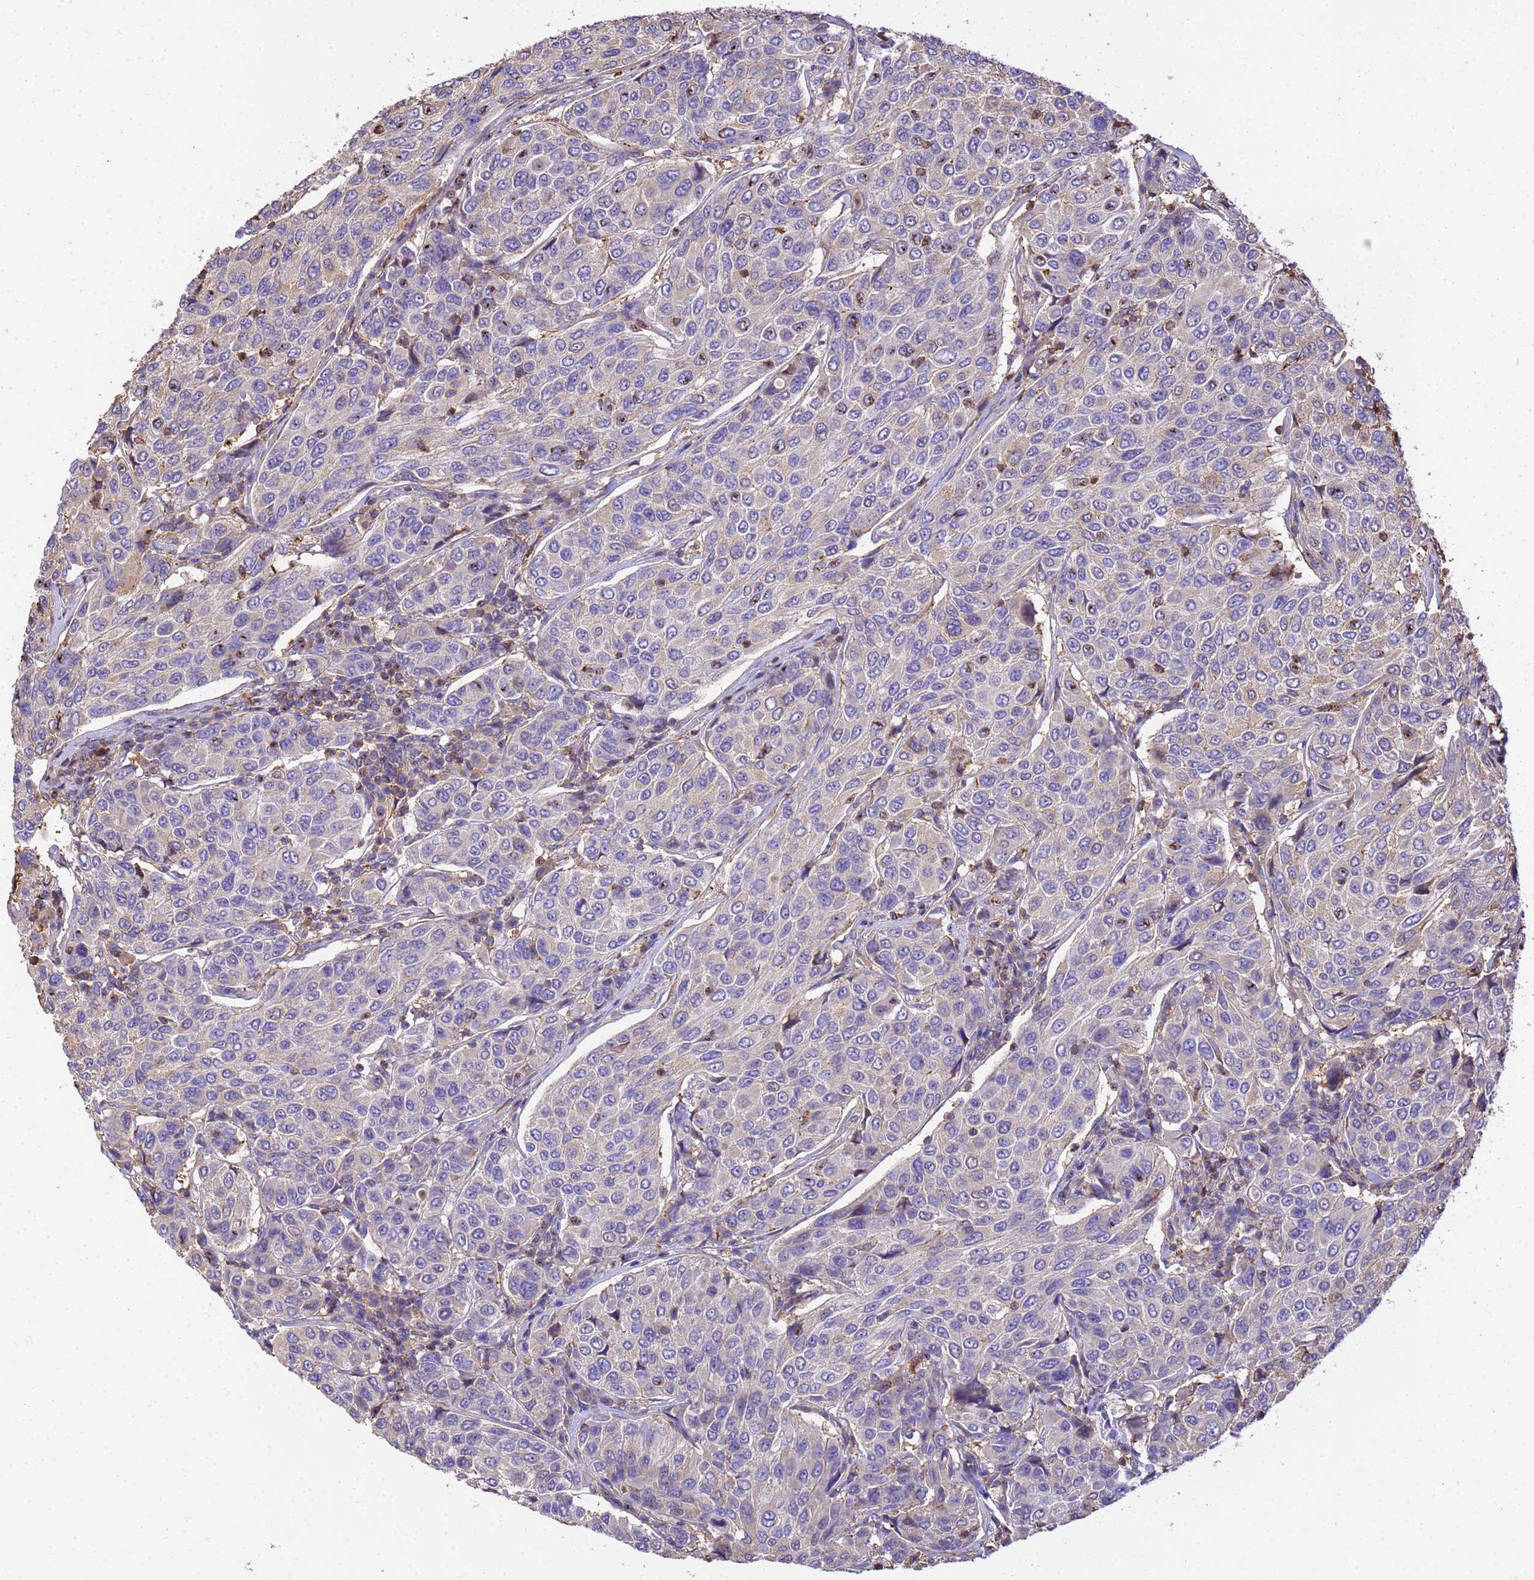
{"staining": {"intensity": "negative", "quantity": "none", "location": "none"}, "tissue": "breast cancer", "cell_type": "Tumor cells", "image_type": "cancer", "snomed": [{"axis": "morphology", "description": "Duct carcinoma"}, {"axis": "topography", "description": "Breast"}], "caption": "IHC photomicrograph of neoplastic tissue: human breast cancer (infiltrating ductal carcinoma) stained with DAB displays no significant protein staining in tumor cells.", "gene": "WDR64", "patient": {"sex": "female", "age": 55}}